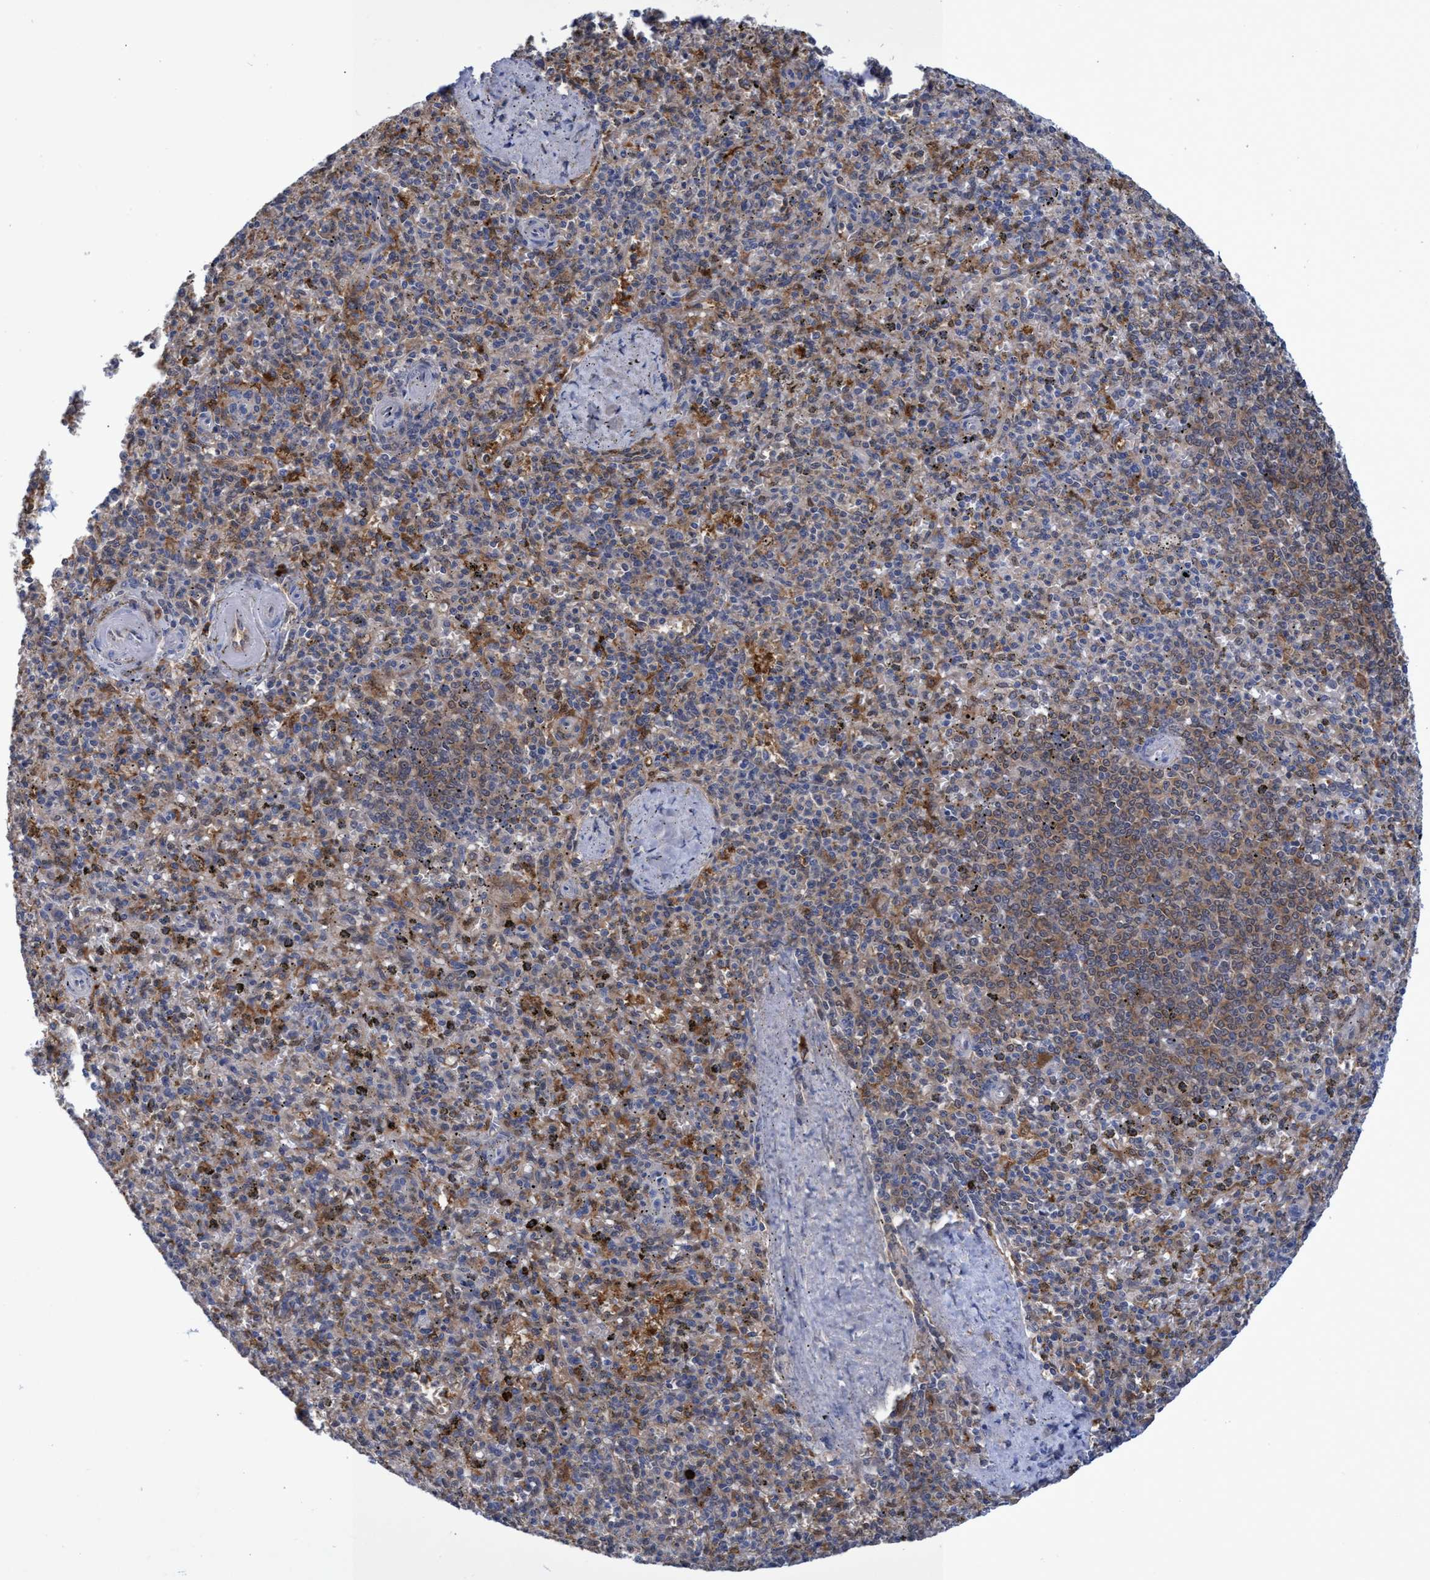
{"staining": {"intensity": "moderate", "quantity": "<25%", "location": "cytoplasmic/membranous"}, "tissue": "spleen", "cell_type": "Cells in red pulp", "image_type": "normal", "snomed": [{"axis": "morphology", "description": "Normal tissue, NOS"}, {"axis": "topography", "description": "Spleen"}], "caption": "An image of spleen stained for a protein demonstrates moderate cytoplasmic/membranous brown staining in cells in red pulp. Nuclei are stained in blue.", "gene": "PNPO", "patient": {"sex": "male", "age": 72}}